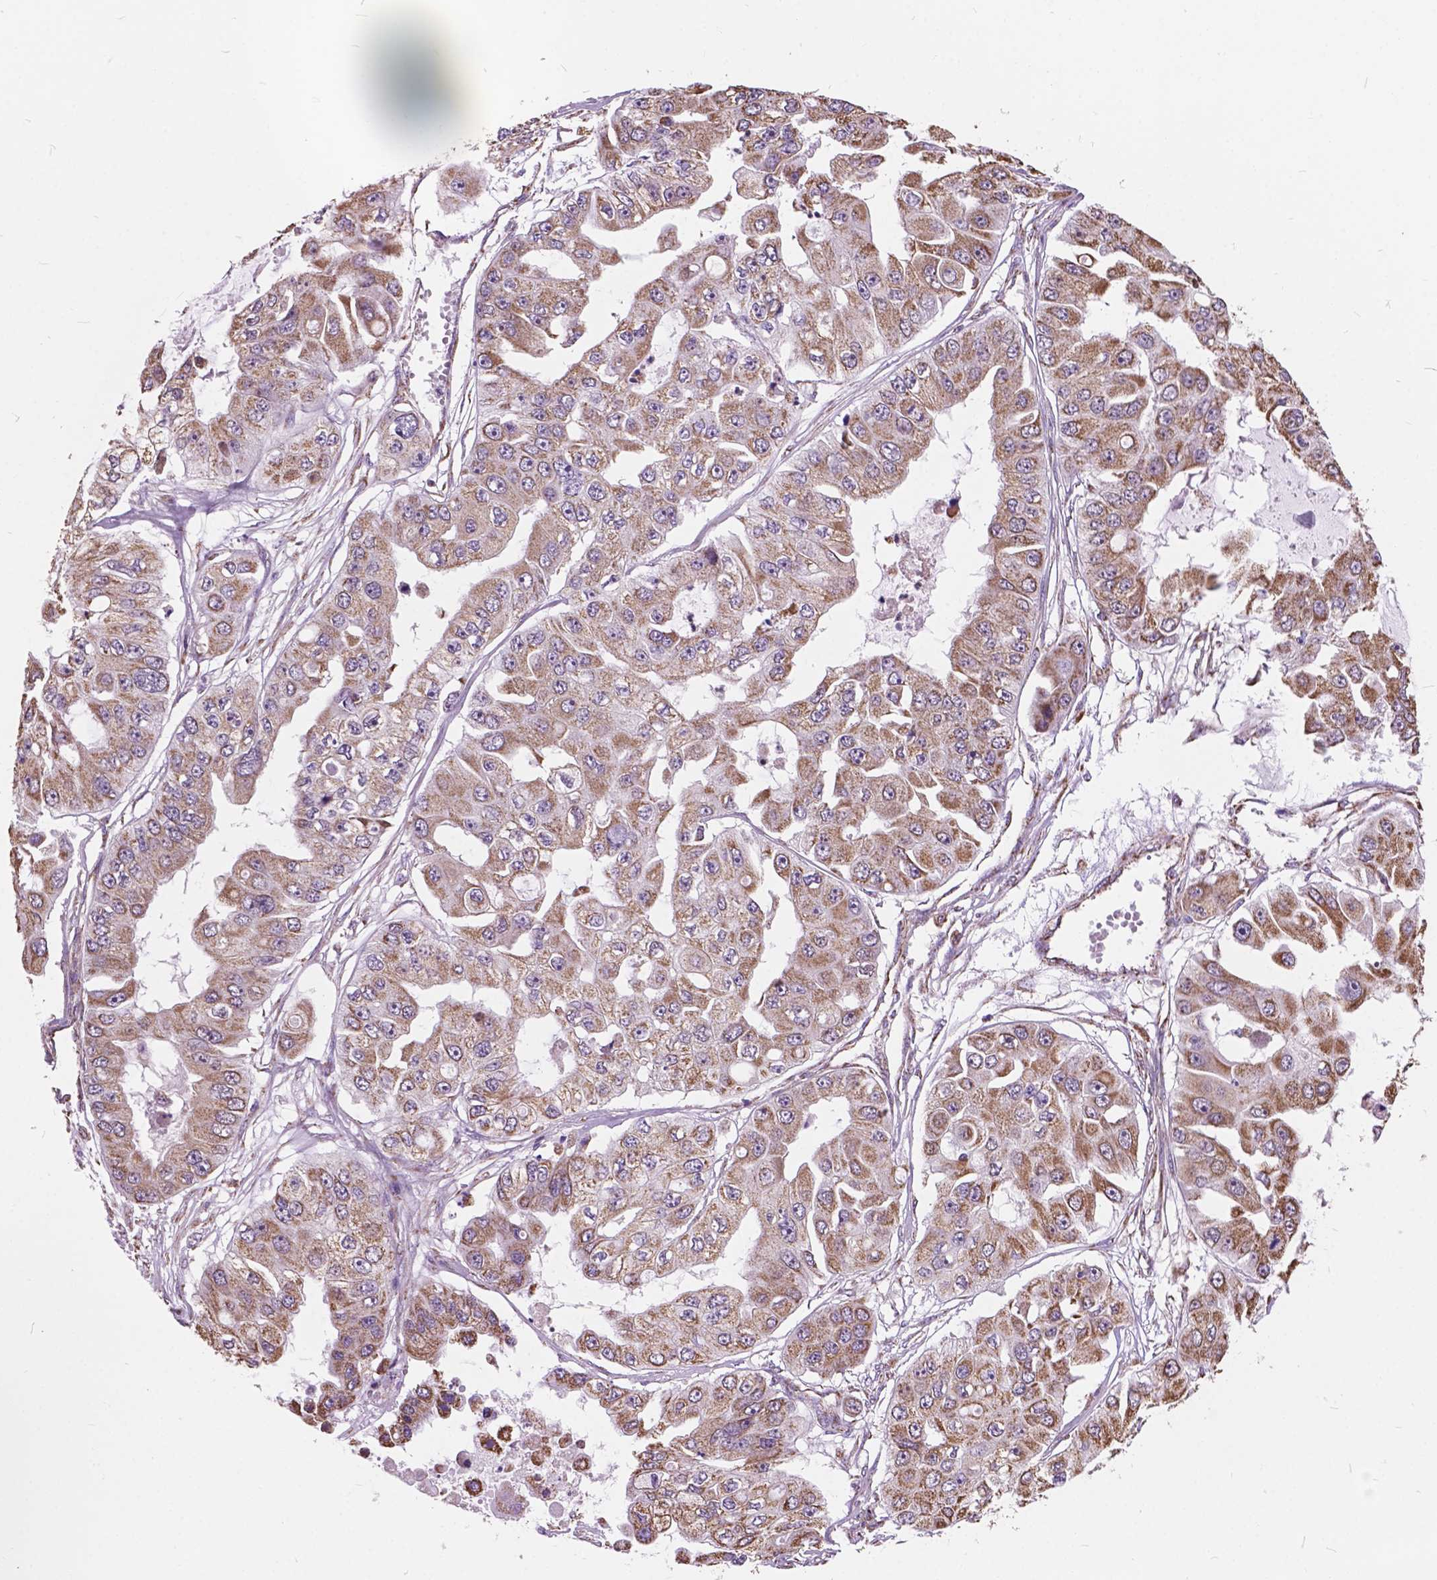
{"staining": {"intensity": "moderate", "quantity": ">75%", "location": "cytoplasmic/membranous"}, "tissue": "ovarian cancer", "cell_type": "Tumor cells", "image_type": "cancer", "snomed": [{"axis": "morphology", "description": "Cystadenocarcinoma, serous, NOS"}, {"axis": "topography", "description": "Ovary"}], "caption": "Protein positivity by IHC demonstrates moderate cytoplasmic/membranous expression in approximately >75% of tumor cells in ovarian cancer.", "gene": "SCOC", "patient": {"sex": "female", "age": 56}}